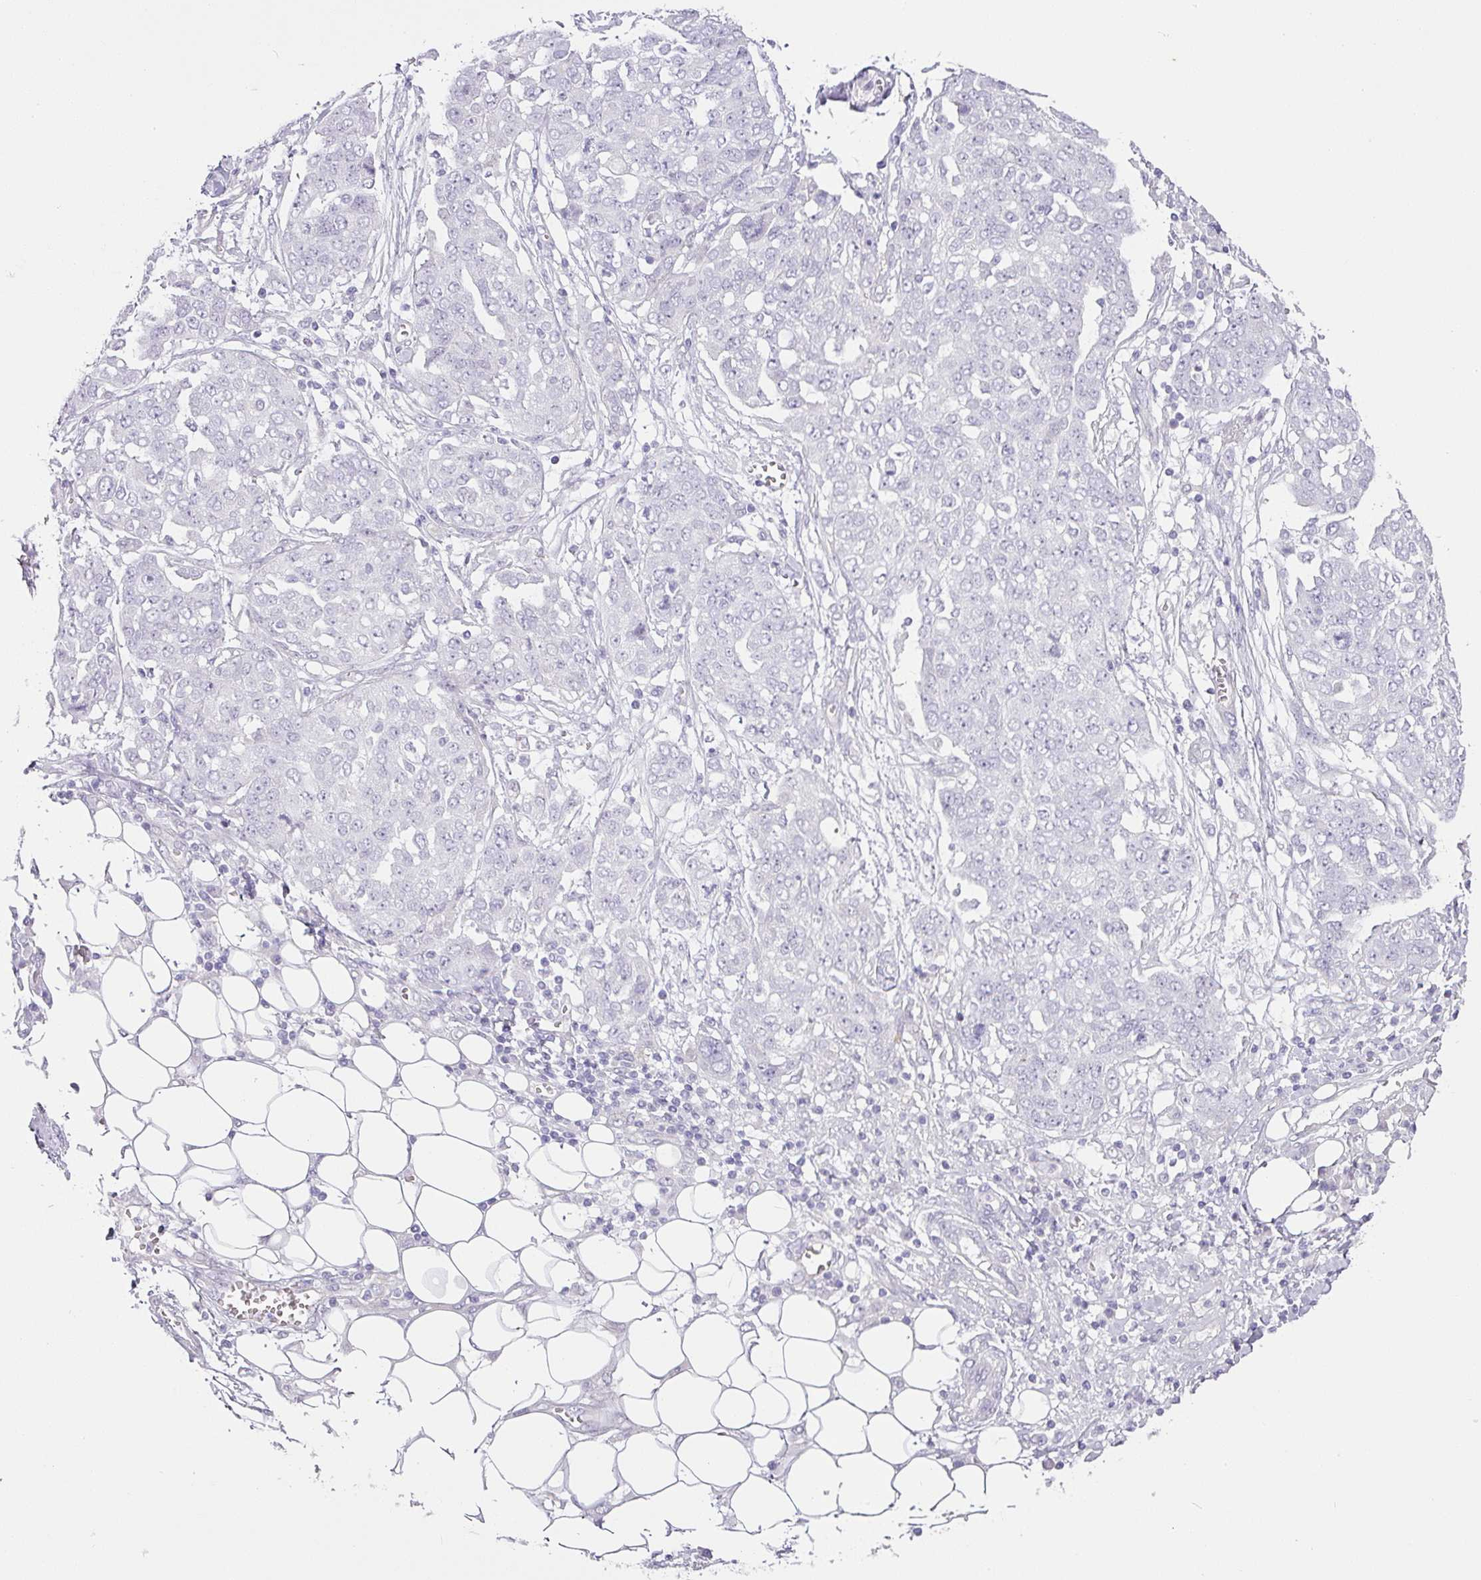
{"staining": {"intensity": "negative", "quantity": "none", "location": "none"}, "tissue": "ovarian cancer", "cell_type": "Tumor cells", "image_type": "cancer", "snomed": [{"axis": "morphology", "description": "Cystadenocarcinoma, serous, NOS"}, {"axis": "topography", "description": "Soft tissue"}, {"axis": "topography", "description": "Ovary"}], "caption": "A histopathology image of human ovarian cancer is negative for staining in tumor cells.", "gene": "RAX2", "patient": {"sex": "female", "age": 57}}